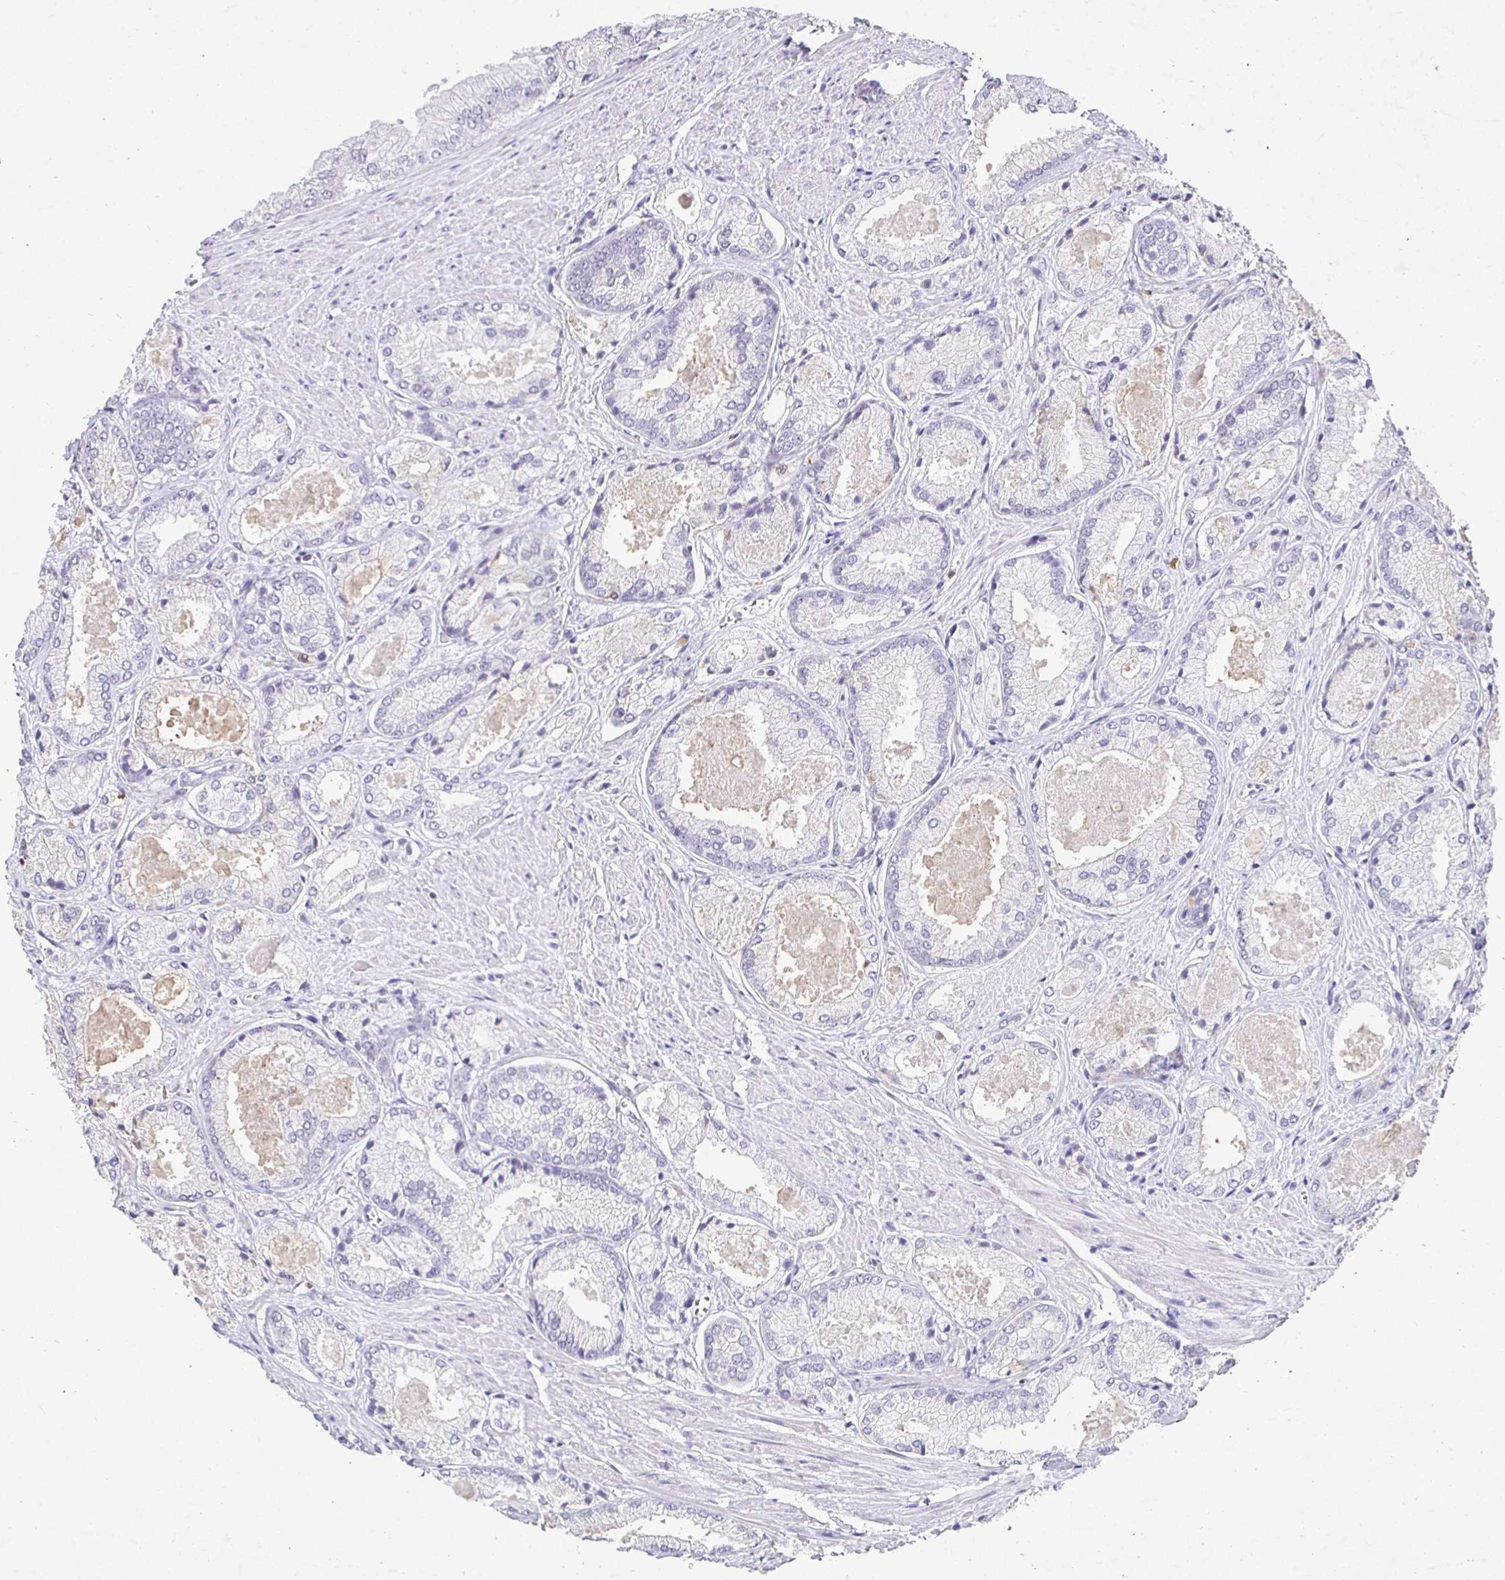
{"staining": {"intensity": "negative", "quantity": "none", "location": "none"}, "tissue": "prostate cancer", "cell_type": "Tumor cells", "image_type": "cancer", "snomed": [{"axis": "morphology", "description": "Adenocarcinoma, High grade"}, {"axis": "topography", "description": "Prostate"}], "caption": "Immunohistochemical staining of prostate adenocarcinoma (high-grade) displays no significant expression in tumor cells. The staining was performed using DAB to visualize the protein expression in brown, while the nuclei were stained in blue with hematoxylin (Magnification: 20x).", "gene": "SATB1", "patient": {"sex": "male", "age": 68}}